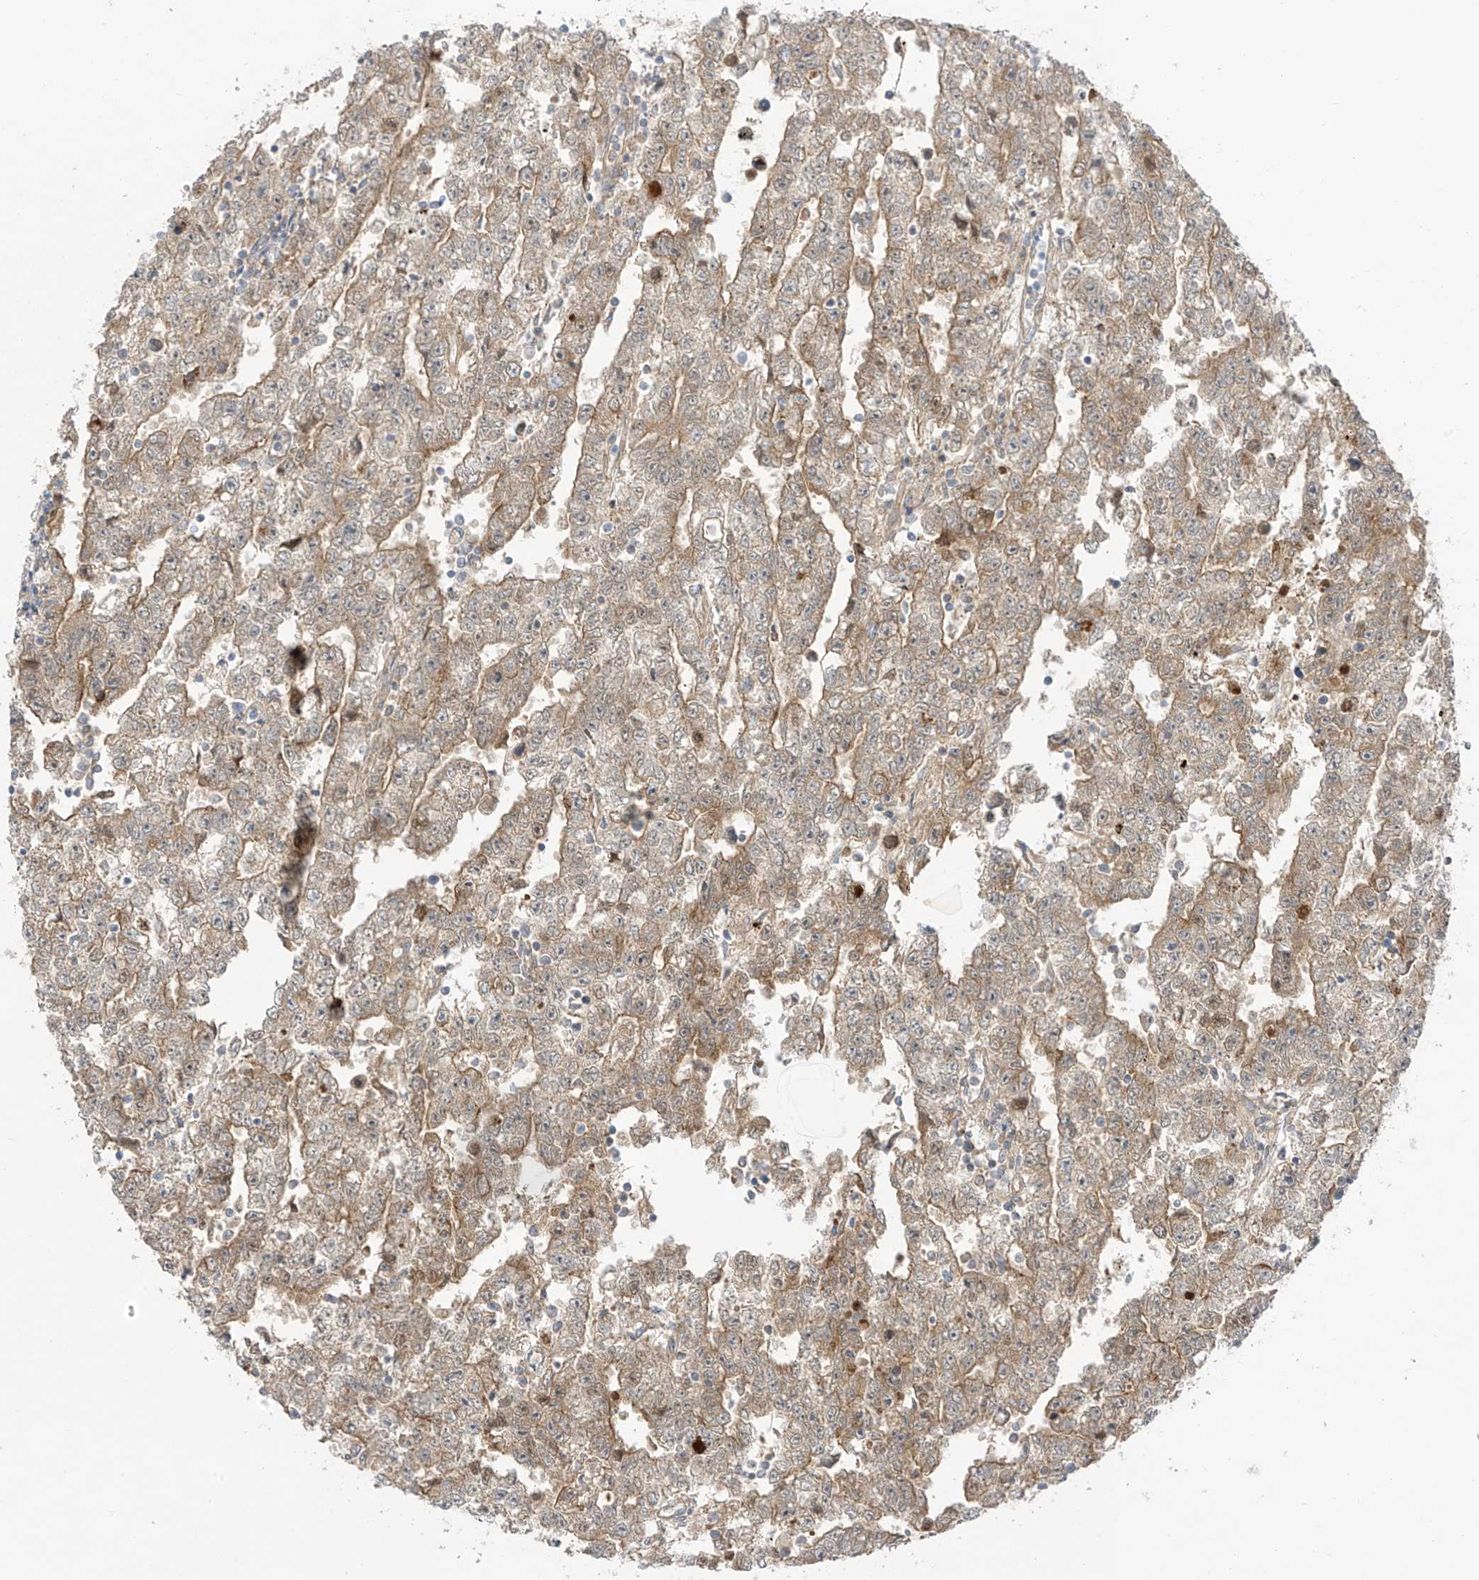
{"staining": {"intensity": "weak", "quantity": ">75%", "location": "cytoplasmic/membranous"}, "tissue": "testis cancer", "cell_type": "Tumor cells", "image_type": "cancer", "snomed": [{"axis": "morphology", "description": "Carcinoma, Embryonal, NOS"}, {"axis": "topography", "description": "Testis"}], "caption": "Testis cancer (embryonal carcinoma) stained with a brown dye displays weak cytoplasmic/membranous positive staining in about >75% of tumor cells.", "gene": "EIPR1", "patient": {"sex": "male", "age": 25}}